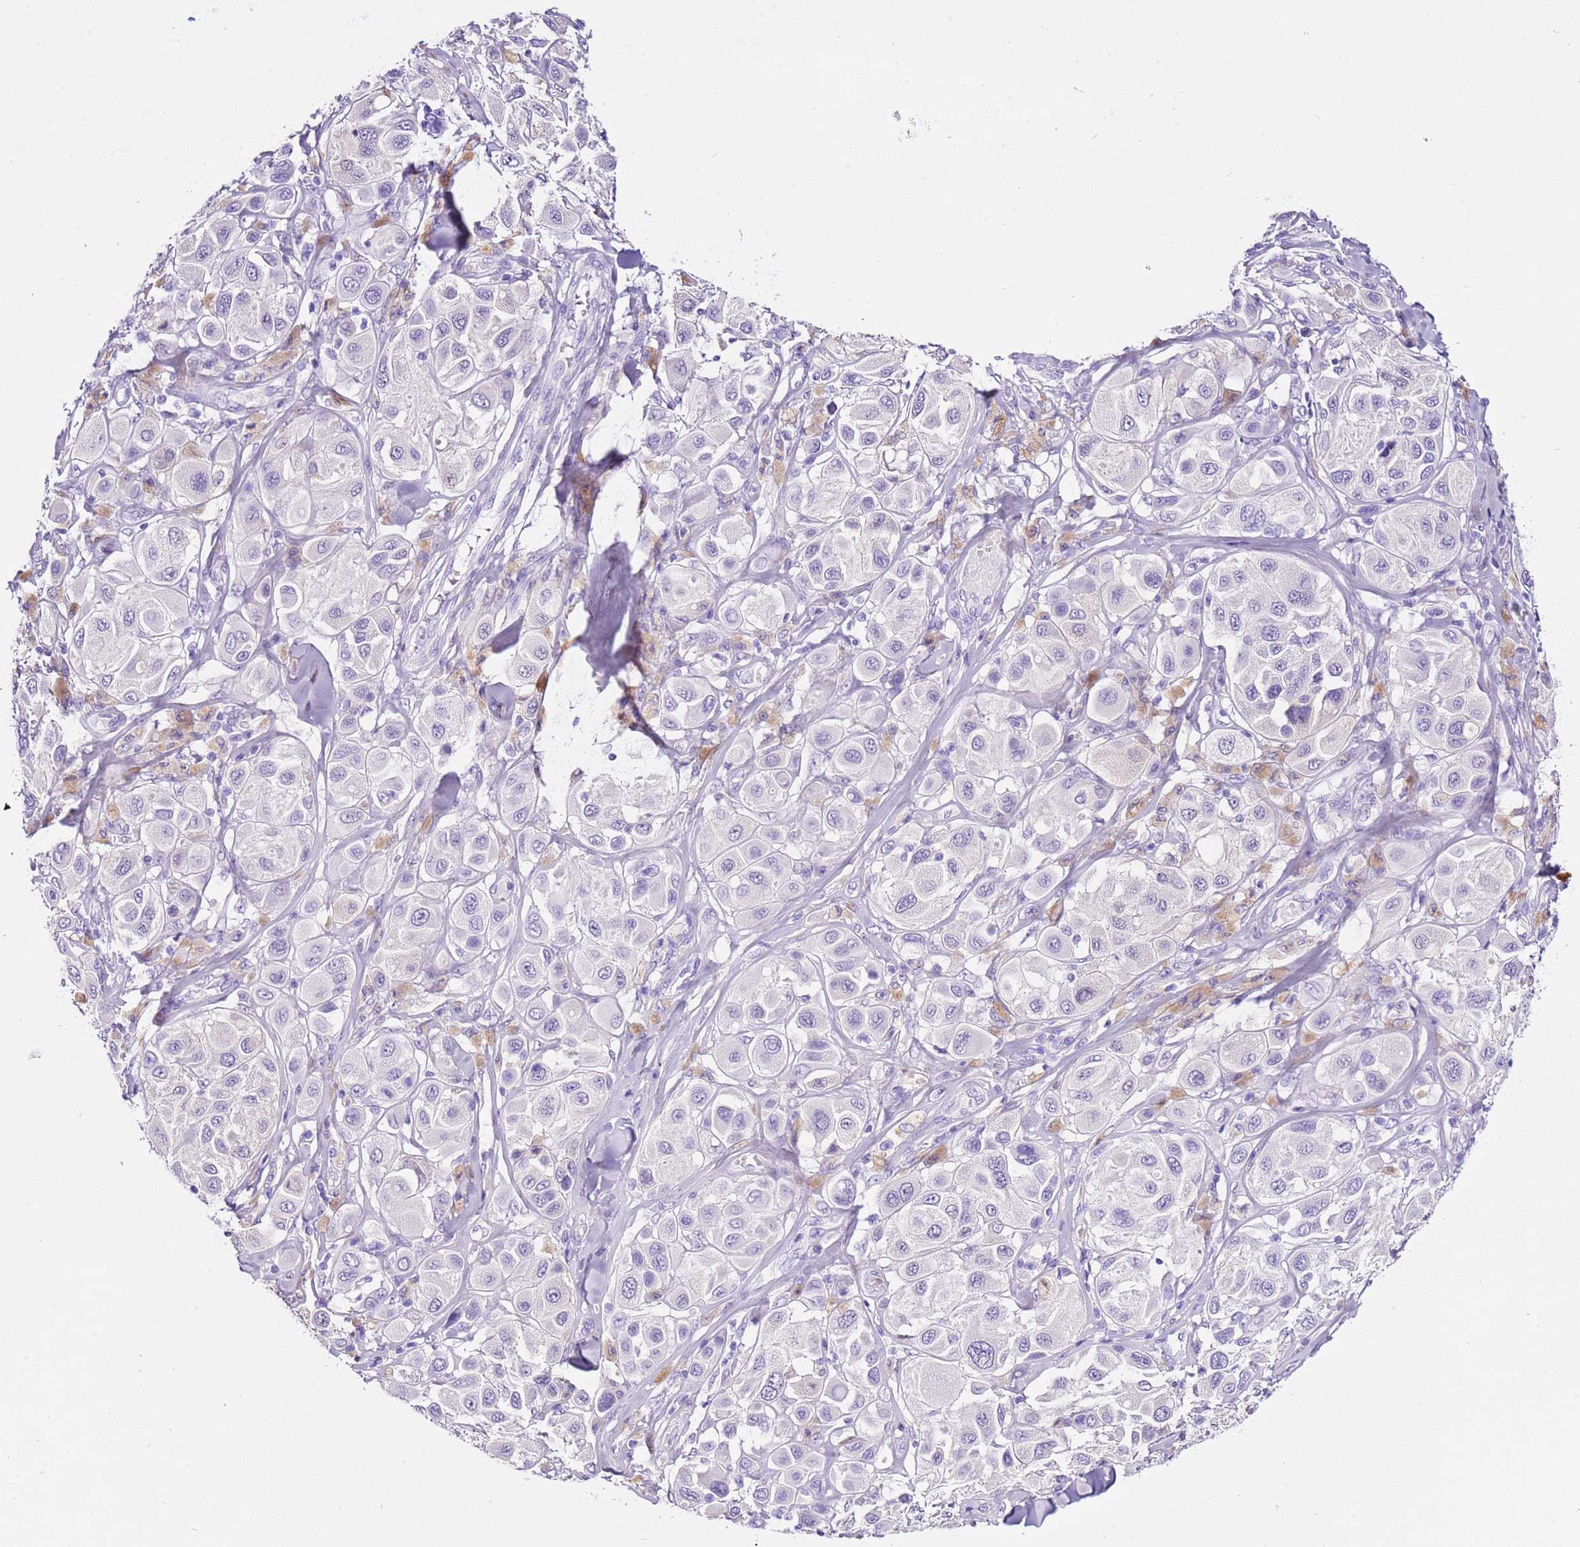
{"staining": {"intensity": "negative", "quantity": "none", "location": "none"}, "tissue": "melanoma", "cell_type": "Tumor cells", "image_type": "cancer", "snomed": [{"axis": "morphology", "description": "Malignant melanoma, Metastatic site"}, {"axis": "topography", "description": "Skin"}], "caption": "This photomicrograph is of malignant melanoma (metastatic site) stained with immunohistochemistry to label a protein in brown with the nuclei are counter-stained blue. There is no positivity in tumor cells.", "gene": "CPB1", "patient": {"sex": "male", "age": 41}}